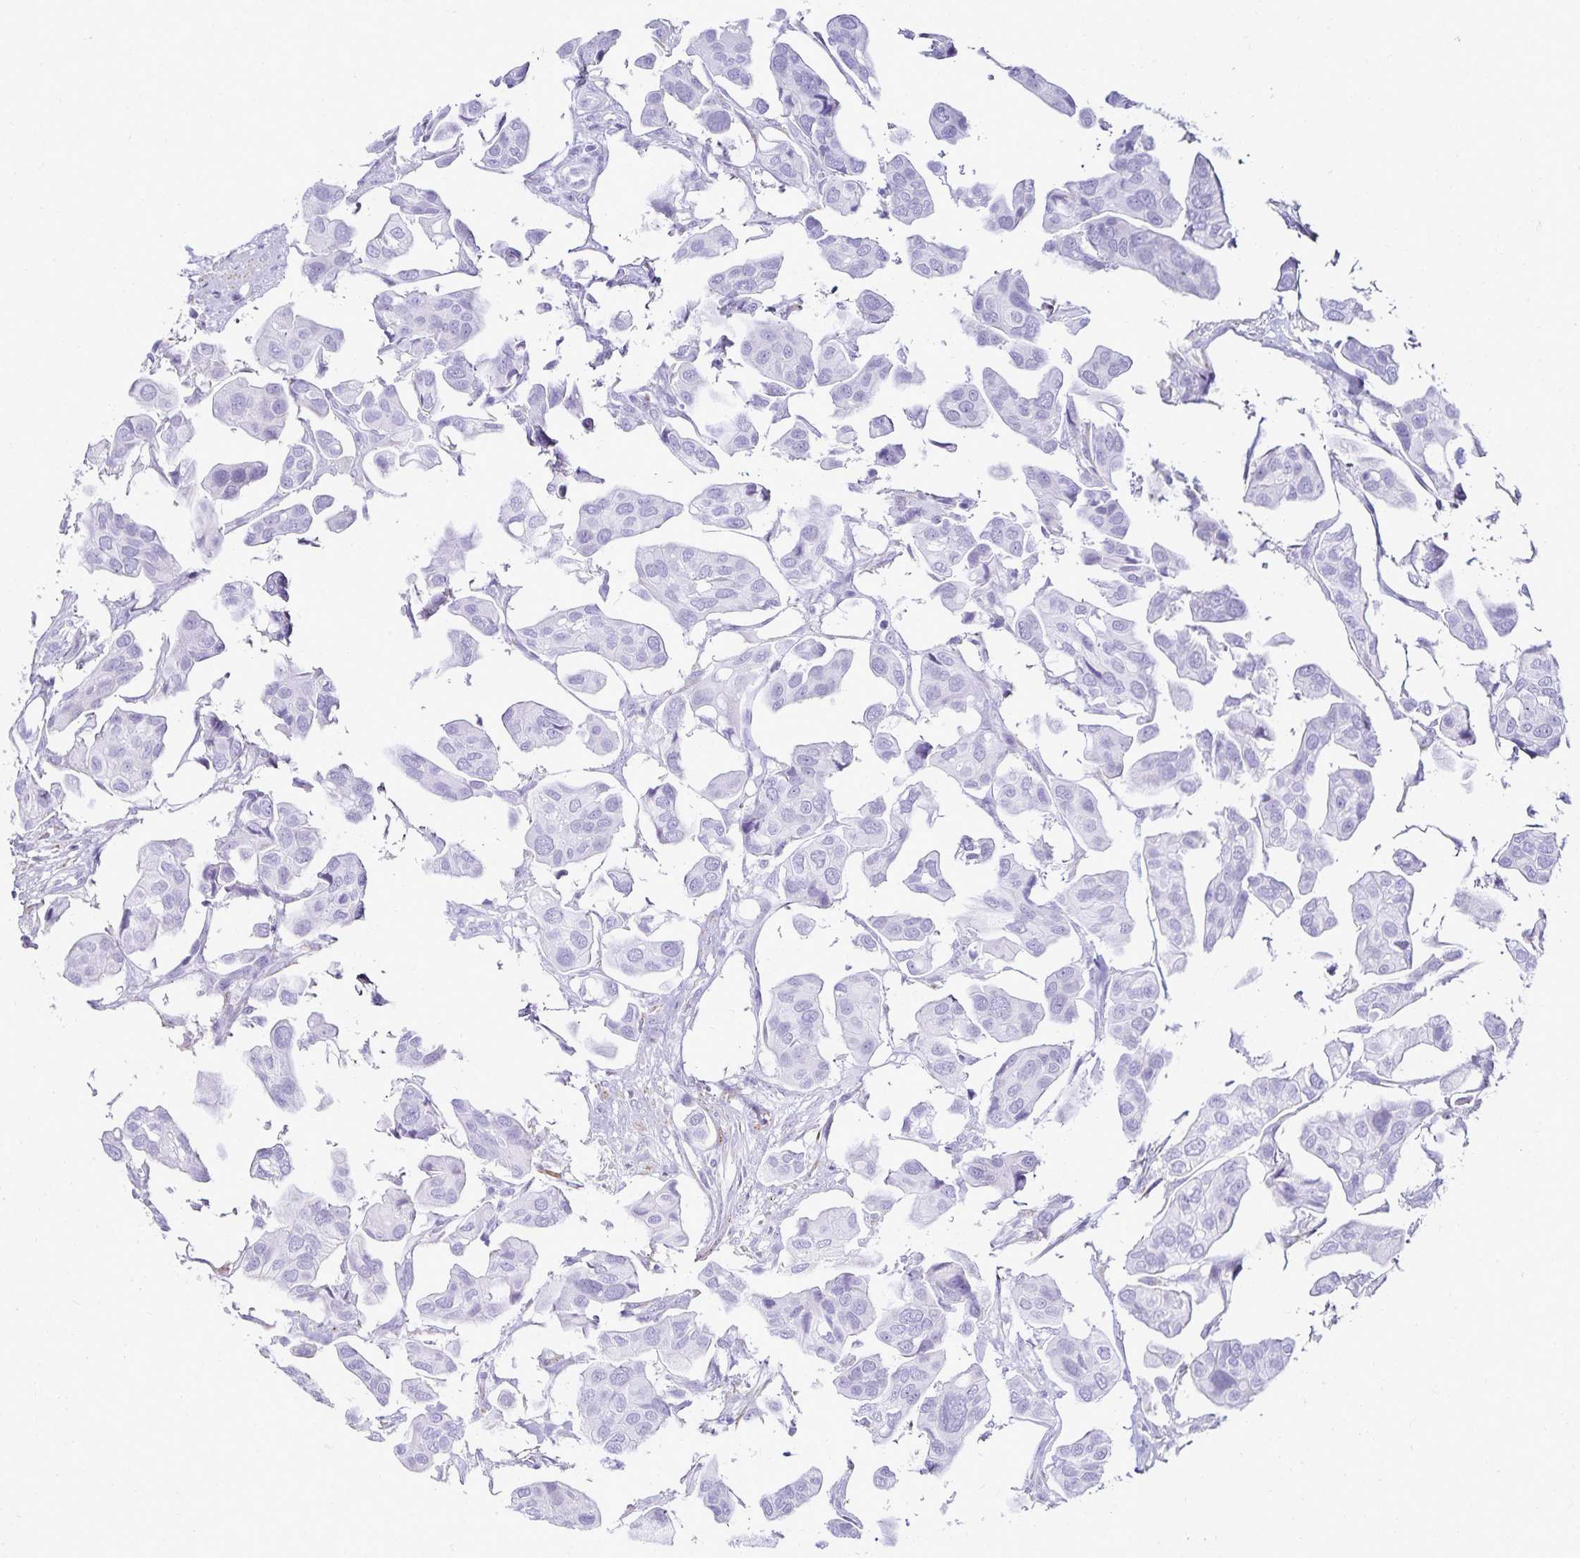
{"staining": {"intensity": "negative", "quantity": "none", "location": "none"}, "tissue": "renal cancer", "cell_type": "Tumor cells", "image_type": "cancer", "snomed": [{"axis": "morphology", "description": "Adenocarcinoma, NOS"}, {"axis": "topography", "description": "Urinary bladder"}], "caption": "This is a micrograph of immunohistochemistry (IHC) staining of renal cancer (adenocarcinoma), which shows no staining in tumor cells.", "gene": "GP2", "patient": {"sex": "male", "age": 61}}